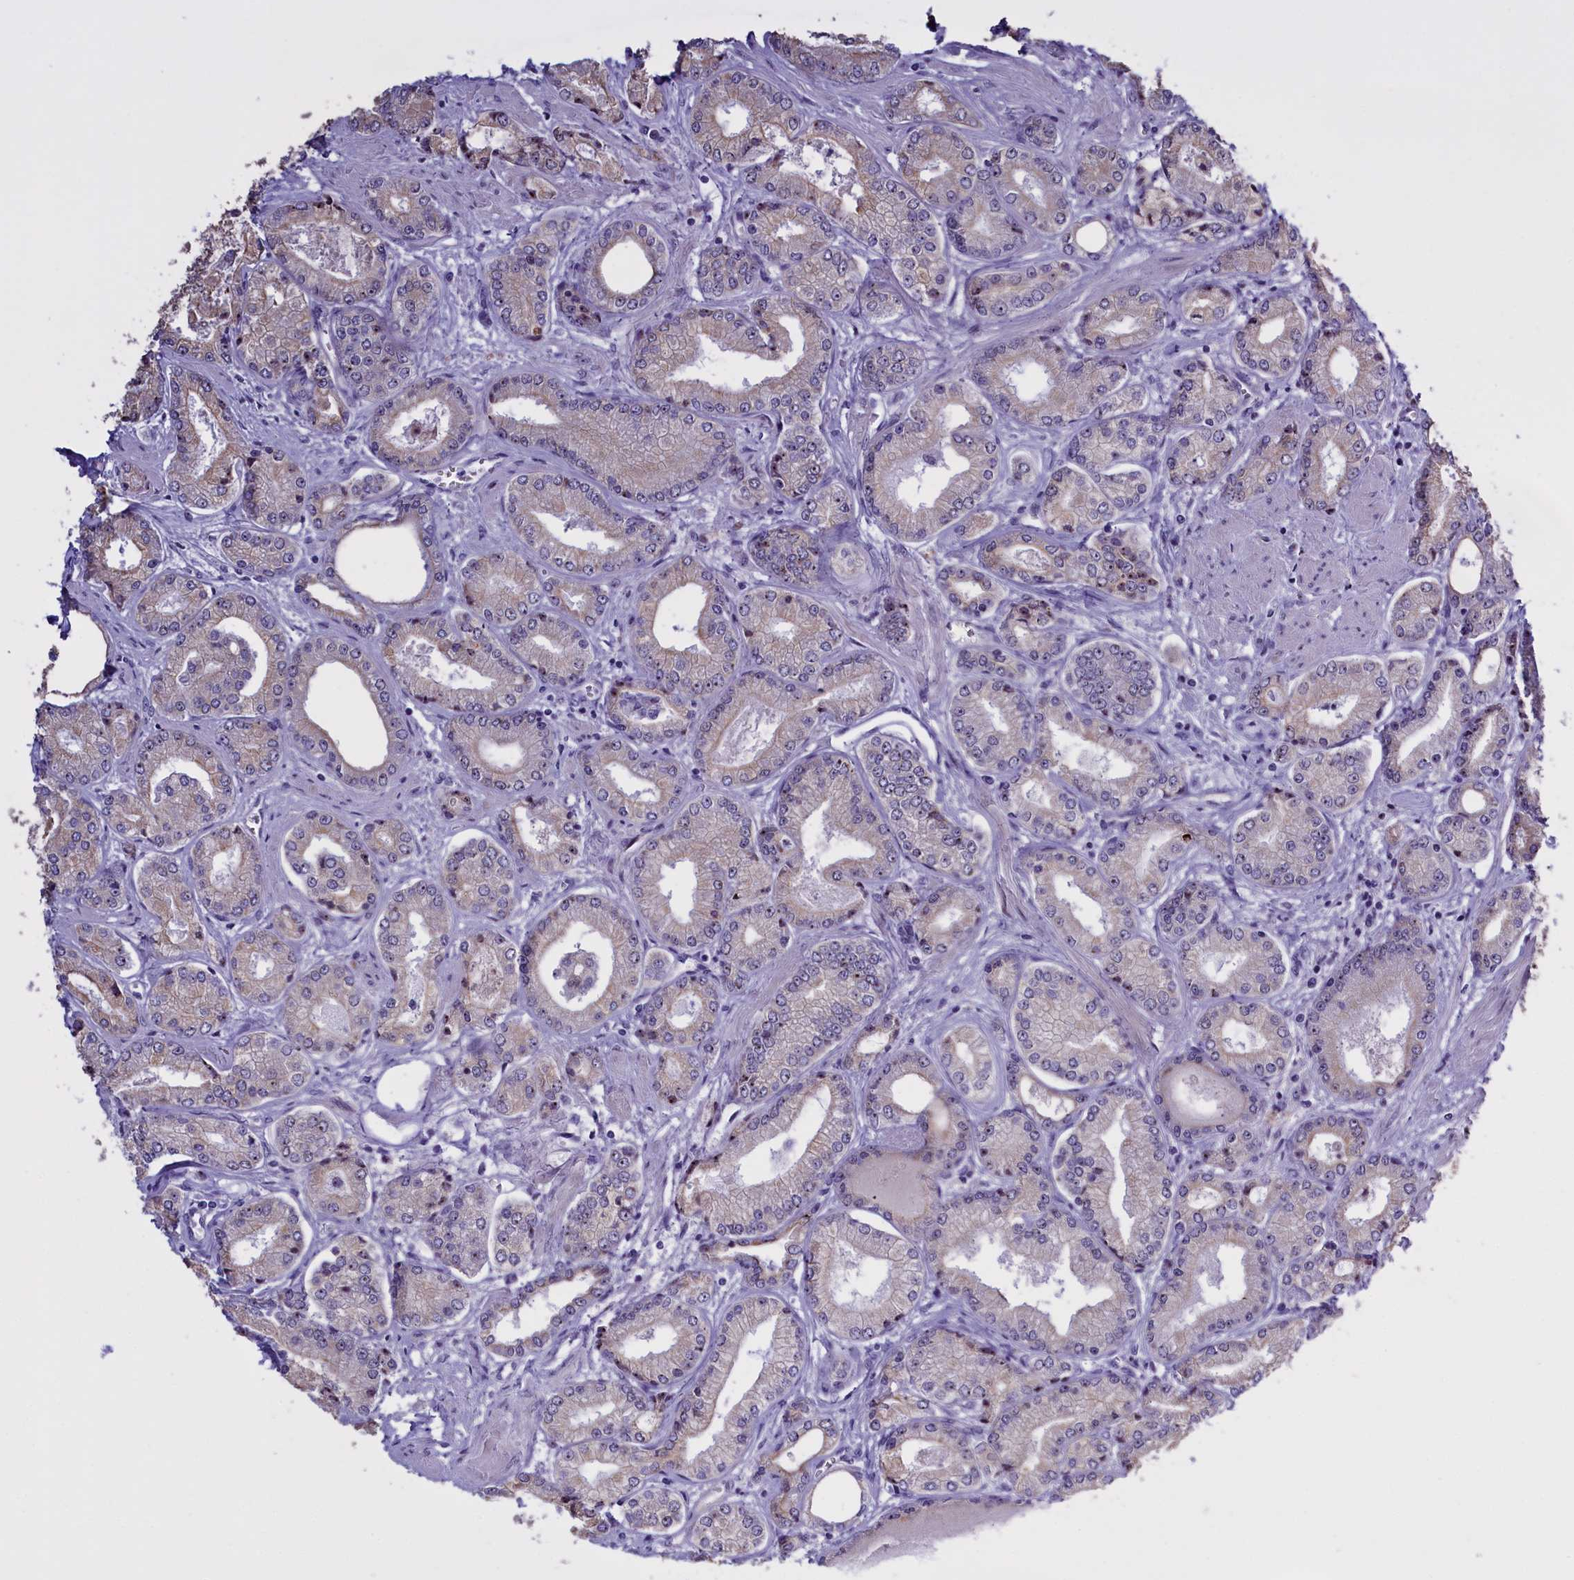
{"staining": {"intensity": "moderate", "quantity": "<25%", "location": "nuclear"}, "tissue": "prostate cancer", "cell_type": "Tumor cells", "image_type": "cancer", "snomed": [{"axis": "morphology", "description": "Adenocarcinoma, Low grade"}, {"axis": "topography", "description": "Prostate"}], "caption": "Protein analysis of adenocarcinoma (low-grade) (prostate) tissue exhibits moderate nuclear expression in about <25% of tumor cells. (DAB (3,3'-diaminobenzidine) IHC, brown staining for protein, blue staining for nuclei).", "gene": "TBL3", "patient": {"sex": "male", "age": 60}}